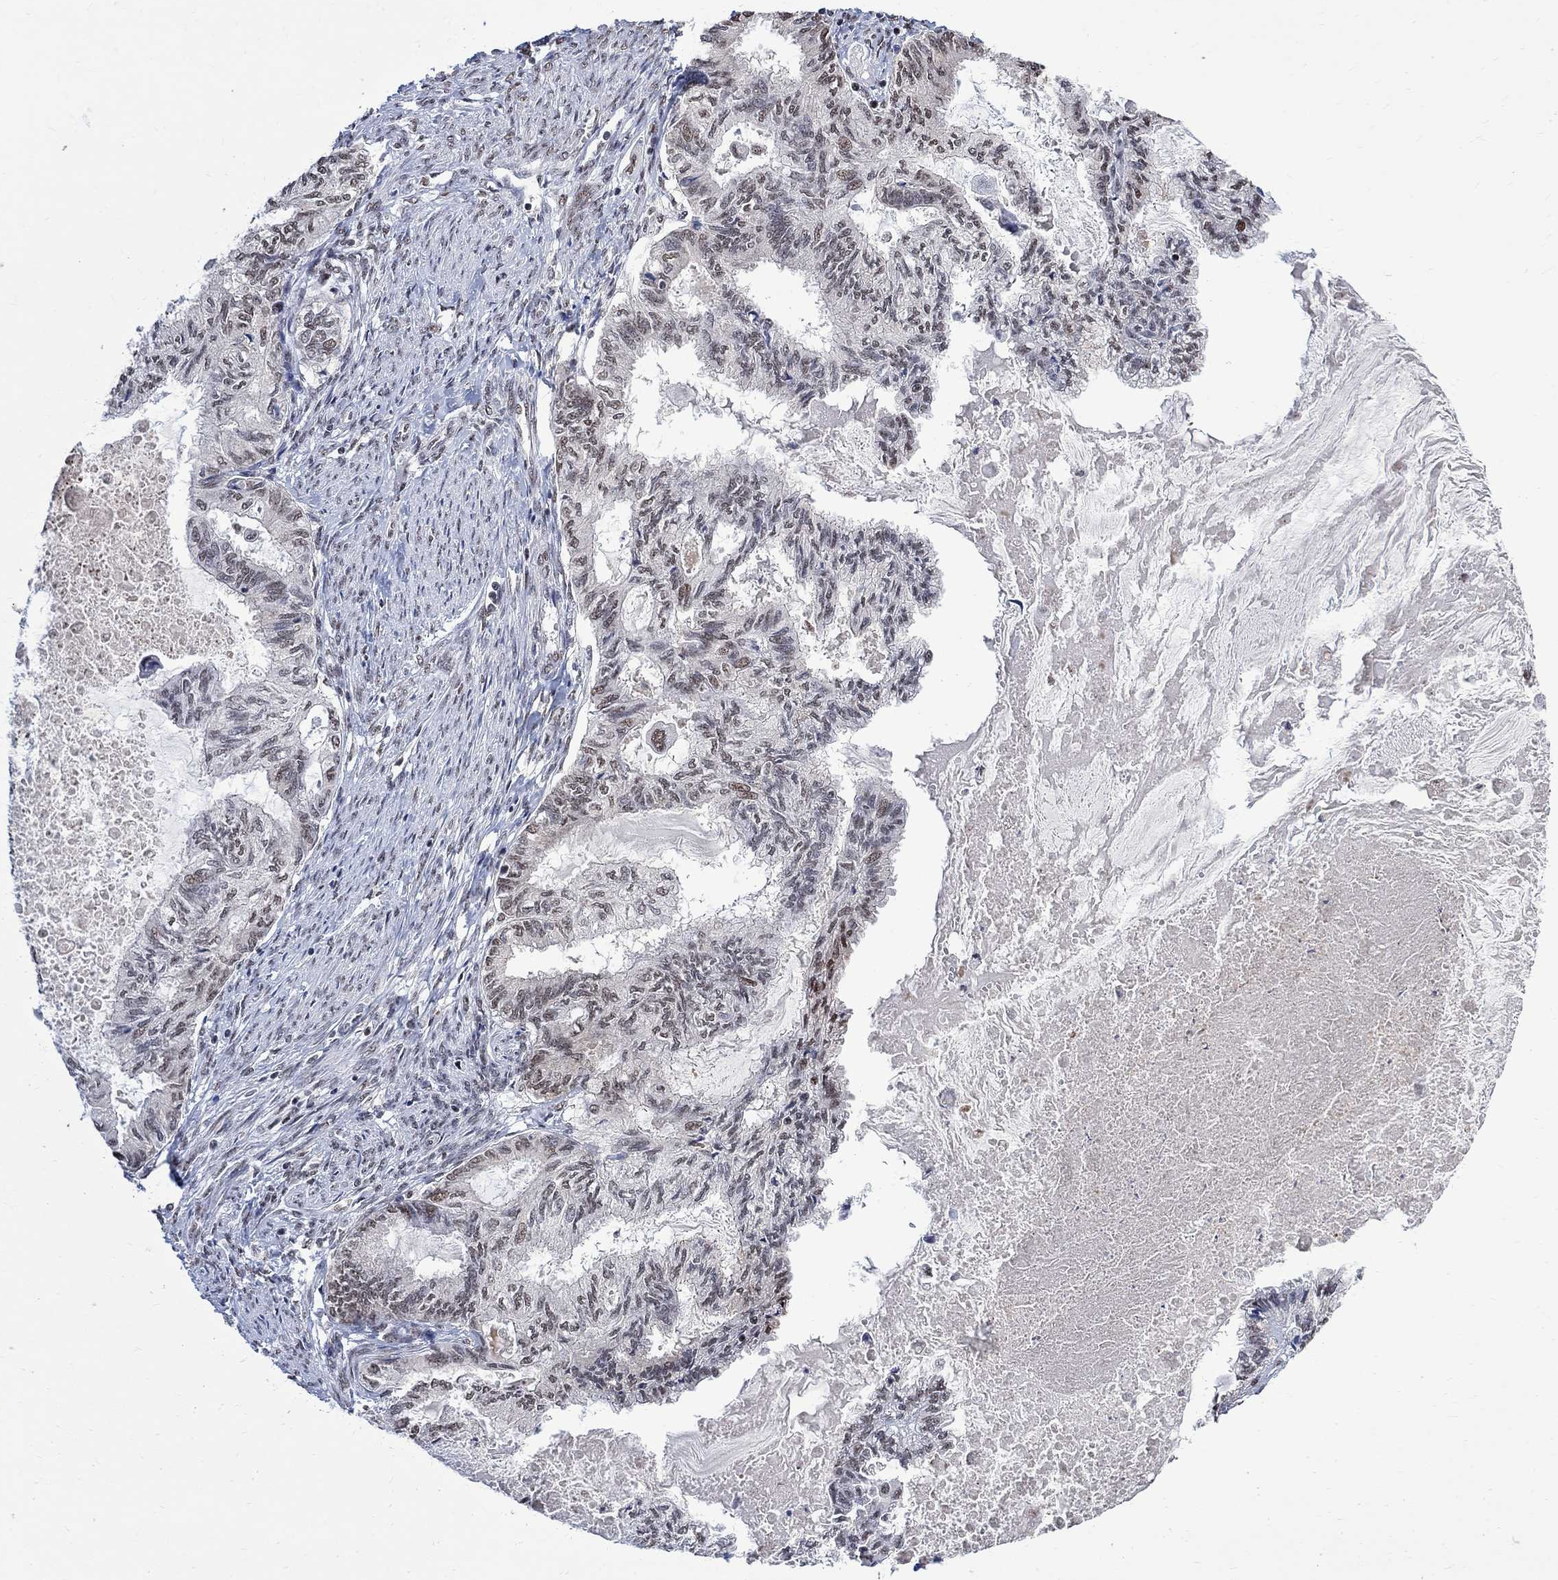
{"staining": {"intensity": "moderate", "quantity": "<25%", "location": "nuclear"}, "tissue": "endometrial cancer", "cell_type": "Tumor cells", "image_type": "cancer", "snomed": [{"axis": "morphology", "description": "Adenocarcinoma, NOS"}, {"axis": "topography", "description": "Endometrium"}], "caption": "This is an image of immunohistochemistry (IHC) staining of endometrial cancer (adenocarcinoma), which shows moderate staining in the nuclear of tumor cells.", "gene": "E4F1", "patient": {"sex": "female", "age": 86}}